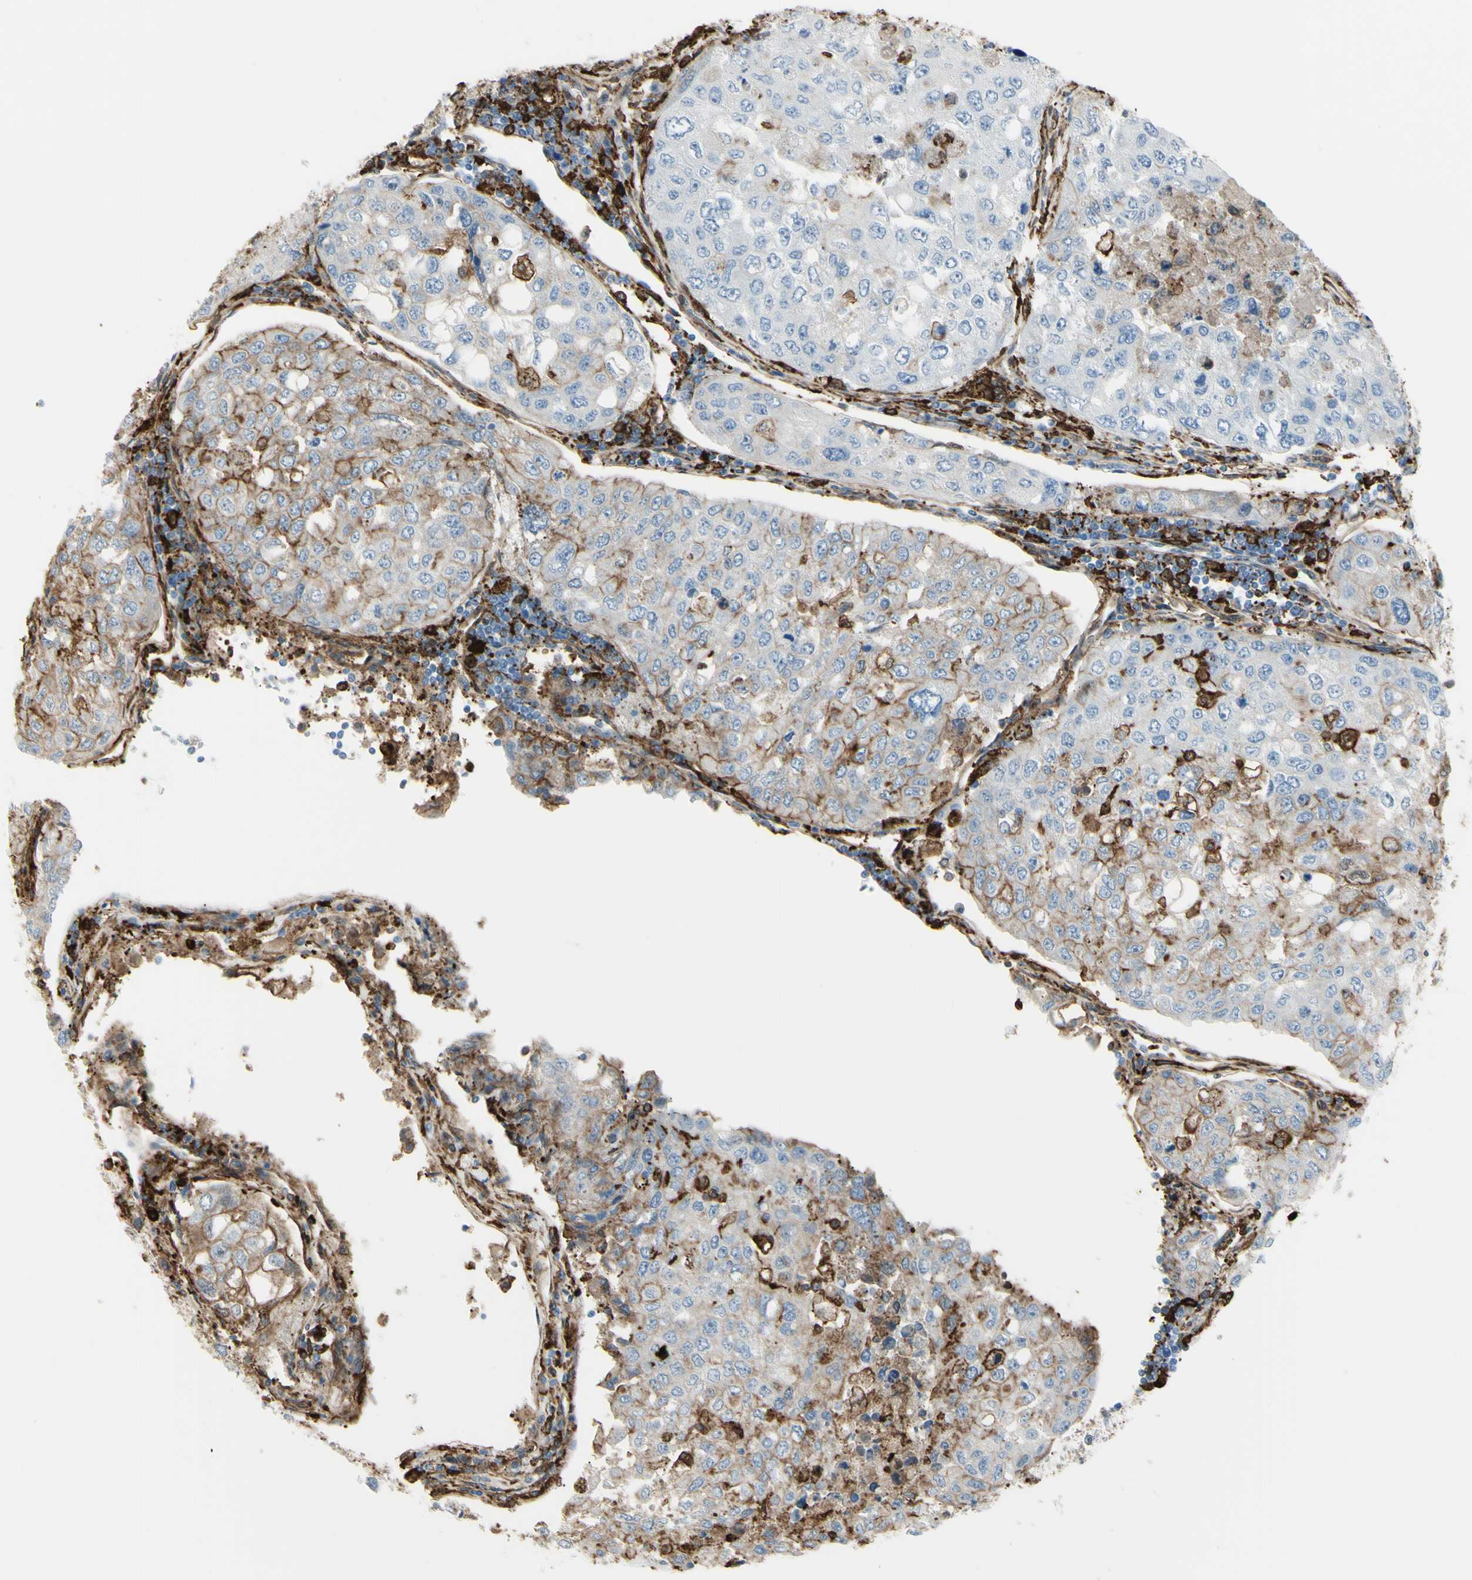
{"staining": {"intensity": "weak", "quantity": "<25%", "location": "cytoplasmic/membranous"}, "tissue": "urothelial cancer", "cell_type": "Tumor cells", "image_type": "cancer", "snomed": [{"axis": "morphology", "description": "Urothelial carcinoma, High grade"}, {"axis": "topography", "description": "Lymph node"}, {"axis": "topography", "description": "Urinary bladder"}], "caption": "The photomicrograph reveals no significant positivity in tumor cells of urothelial cancer.", "gene": "GSN", "patient": {"sex": "male", "age": 51}}